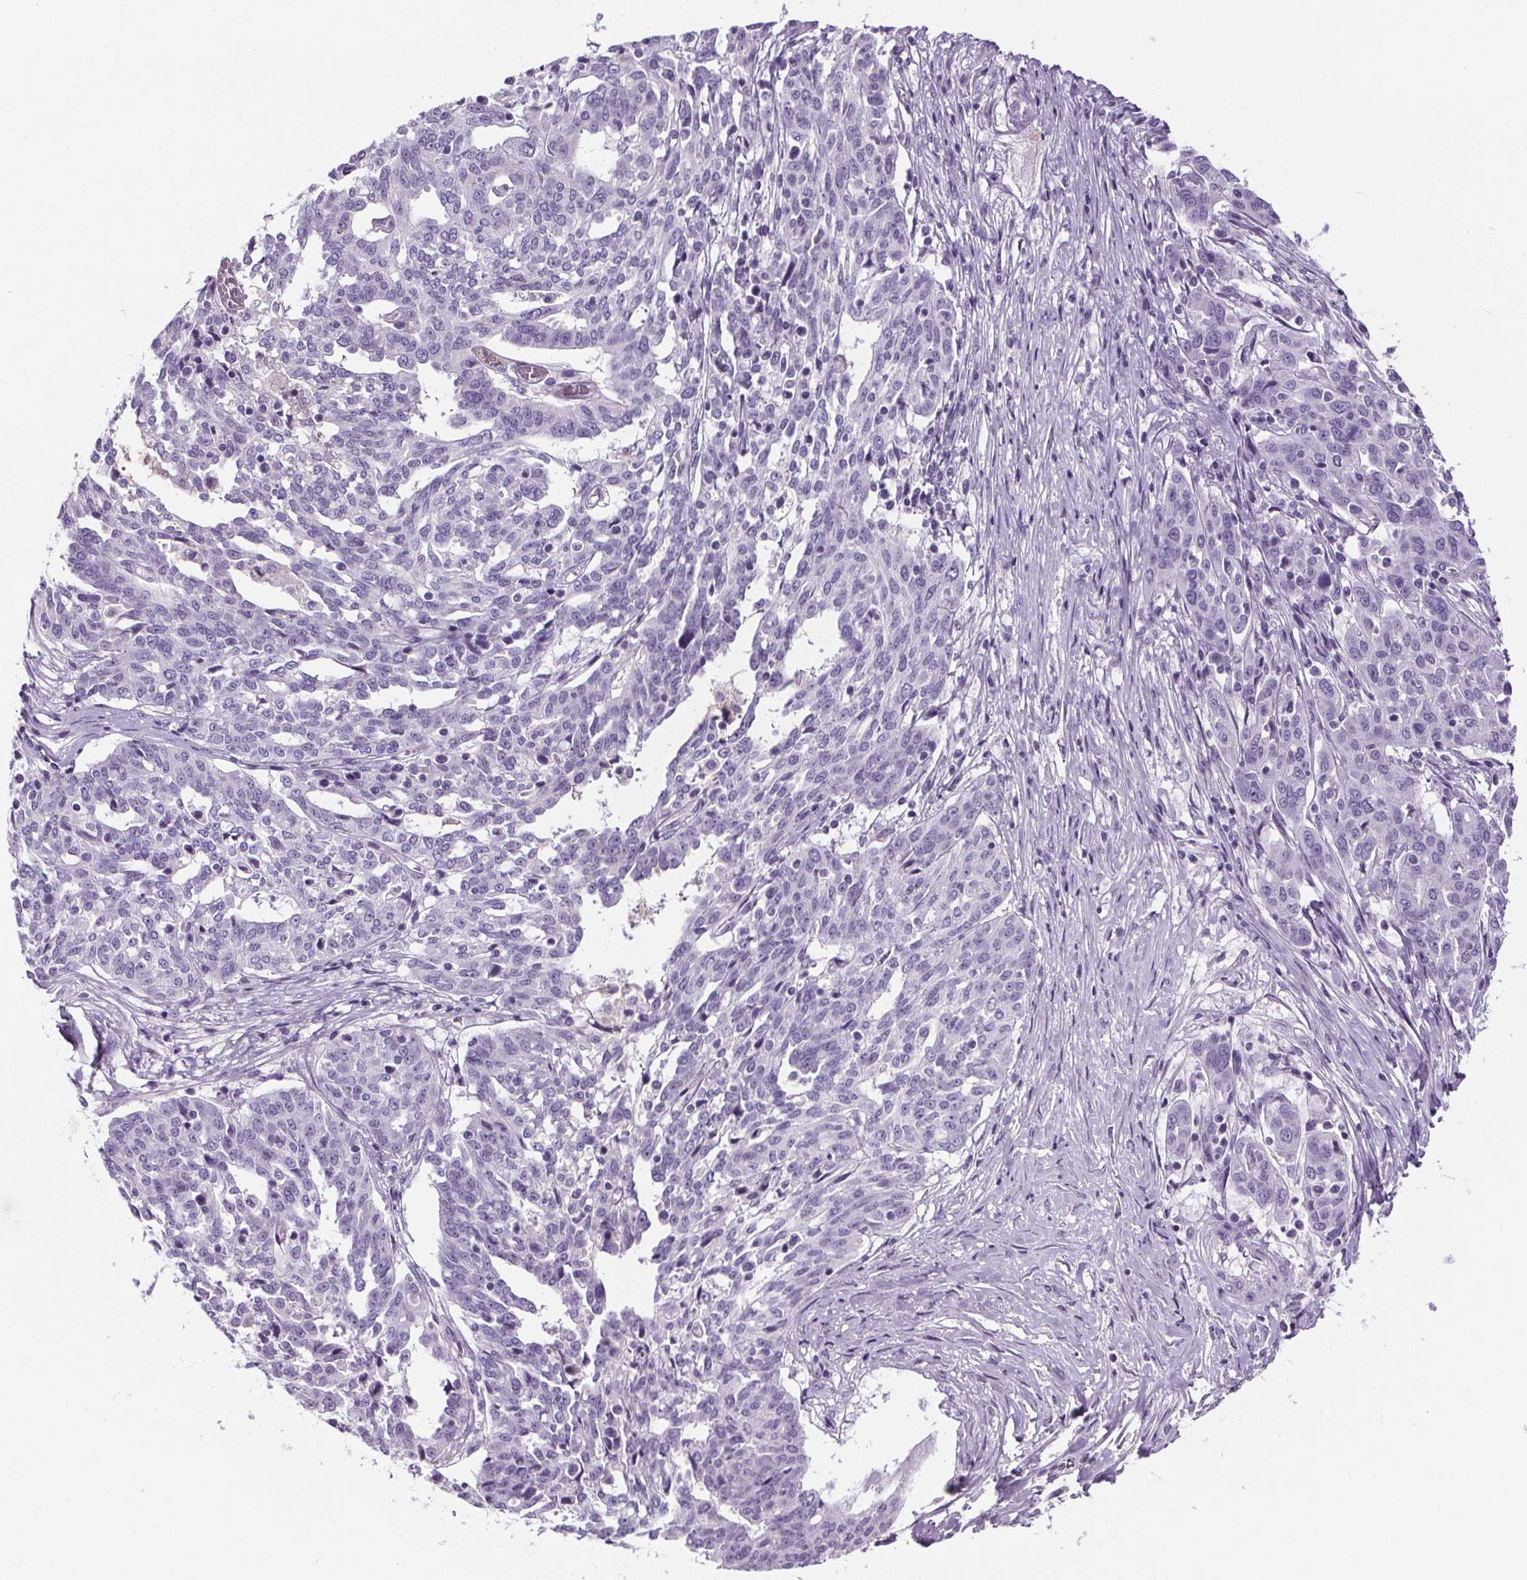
{"staining": {"intensity": "negative", "quantity": "none", "location": "none"}, "tissue": "ovarian cancer", "cell_type": "Tumor cells", "image_type": "cancer", "snomed": [{"axis": "morphology", "description": "Cystadenocarcinoma, serous, NOS"}, {"axis": "topography", "description": "Ovary"}], "caption": "Ovarian cancer (serous cystadenocarcinoma) stained for a protein using IHC exhibits no expression tumor cells.", "gene": "CD5L", "patient": {"sex": "female", "age": 67}}